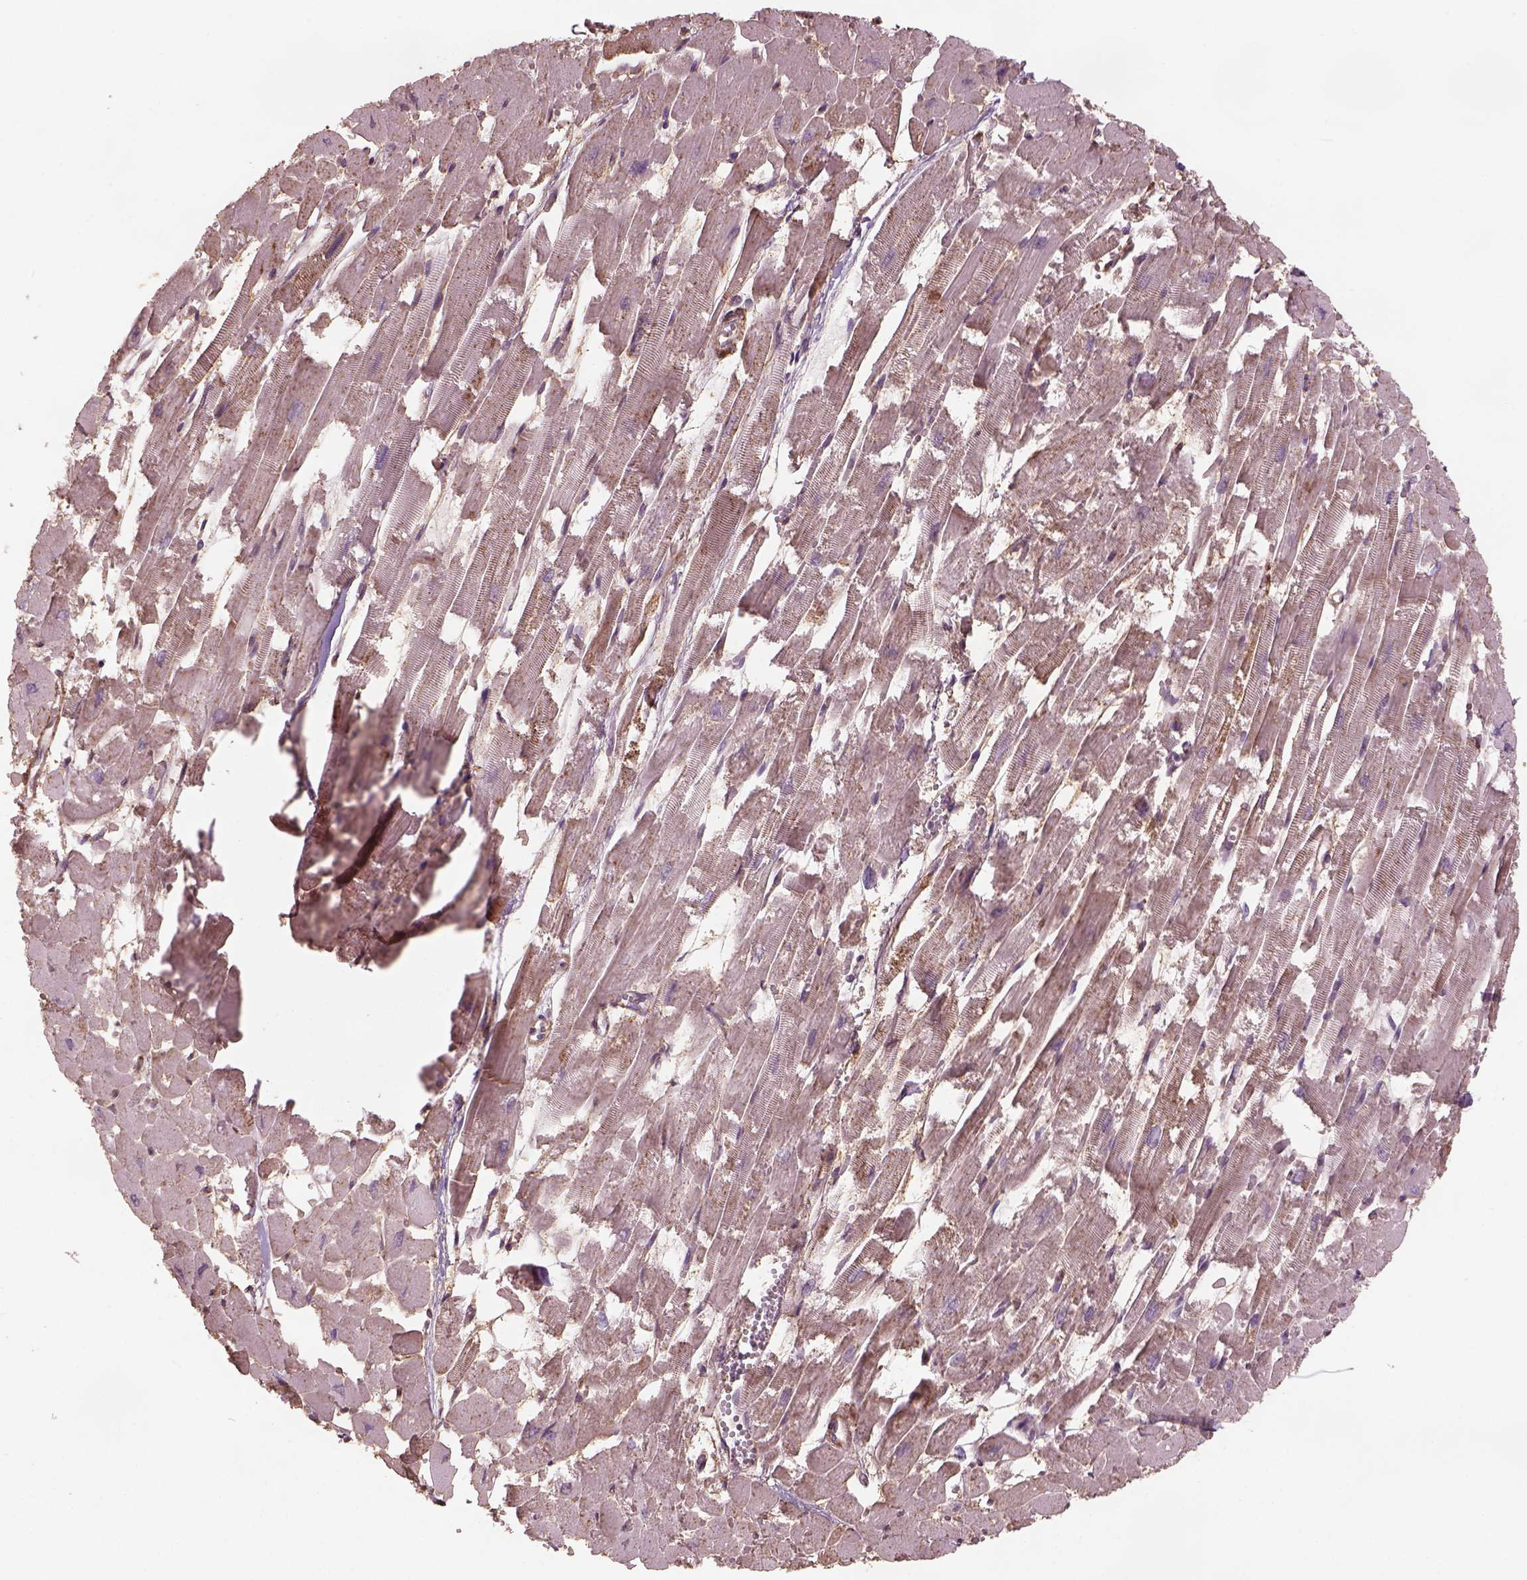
{"staining": {"intensity": "weak", "quantity": "<25%", "location": "cytoplasmic/membranous"}, "tissue": "heart muscle", "cell_type": "Cardiomyocytes", "image_type": "normal", "snomed": [{"axis": "morphology", "description": "Normal tissue, NOS"}, {"axis": "topography", "description": "Heart"}], "caption": "Immunohistochemistry (IHC) micrograph of benign heart muscle stained for a protein (brown), which demonstrates no staining in cardiomyocytes. The staining is performed using DAB brown chromogen with nuclei counter-stained in using hematoxylin.", "gene": "LIN7A", "patient": {"sex": "female", "age": 52}}